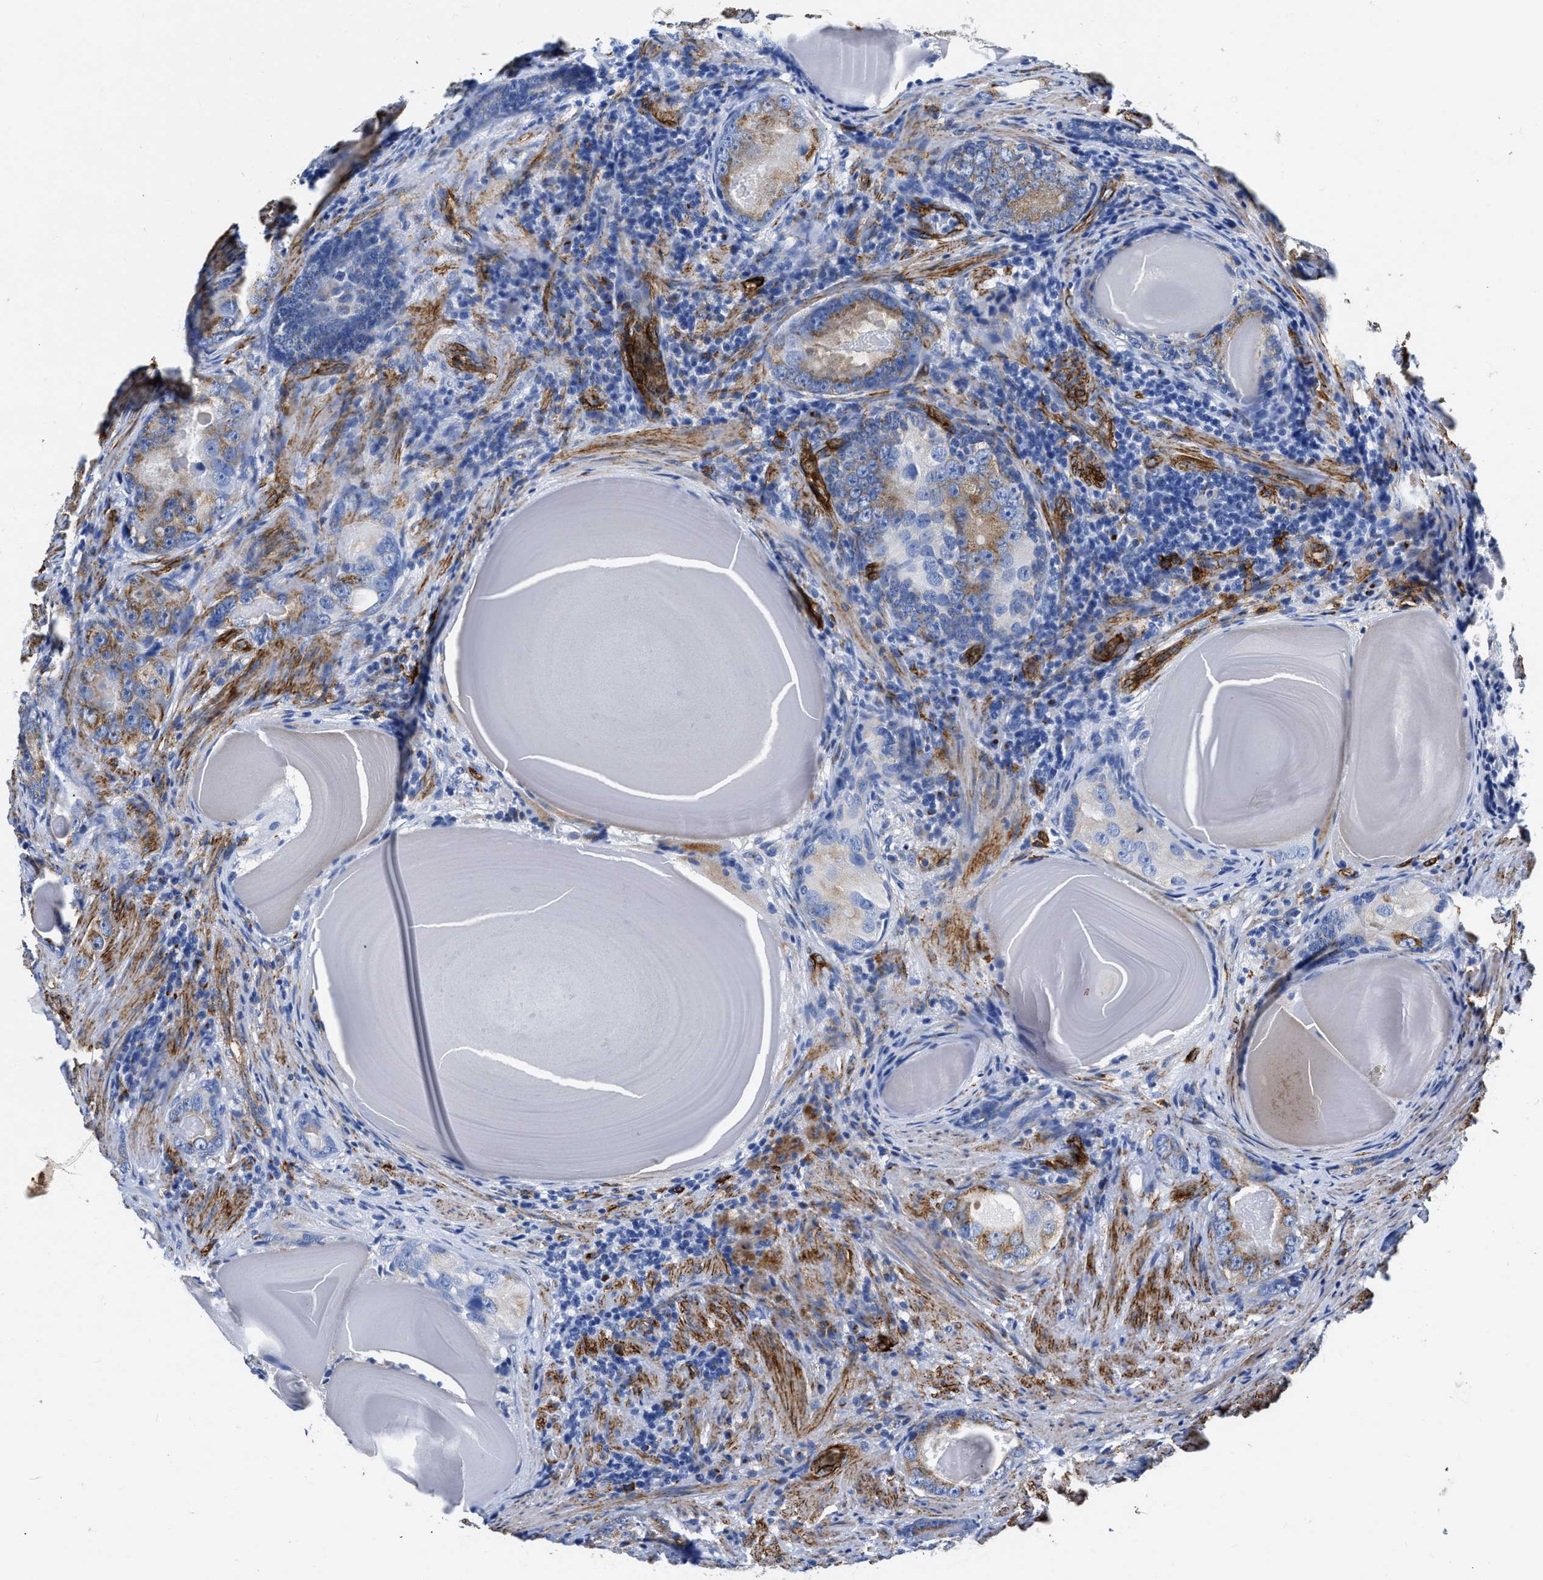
{"staining": {"intensity": "moderate", "quantity": ">75%", "location": "cytoplasmic/membranous"}, "tissue": "prostate cancer", "cell_type": "Tumor cells", "image_type": "cancer", "snomed": [{"axis": "morphology", "description": "Adenocarcinoma, High grade"}, {"axis": "topography", "description": "Prostate"}], "caption": "The immunohistochemical stain highlights moderate cytoplasmic/membranous positivity in tumor cells of prostate cancer (adenocarcinoma (high-grade)) tissue.", "gene": "TVP23B", "patient": {"sex": "male", "age": 66}}